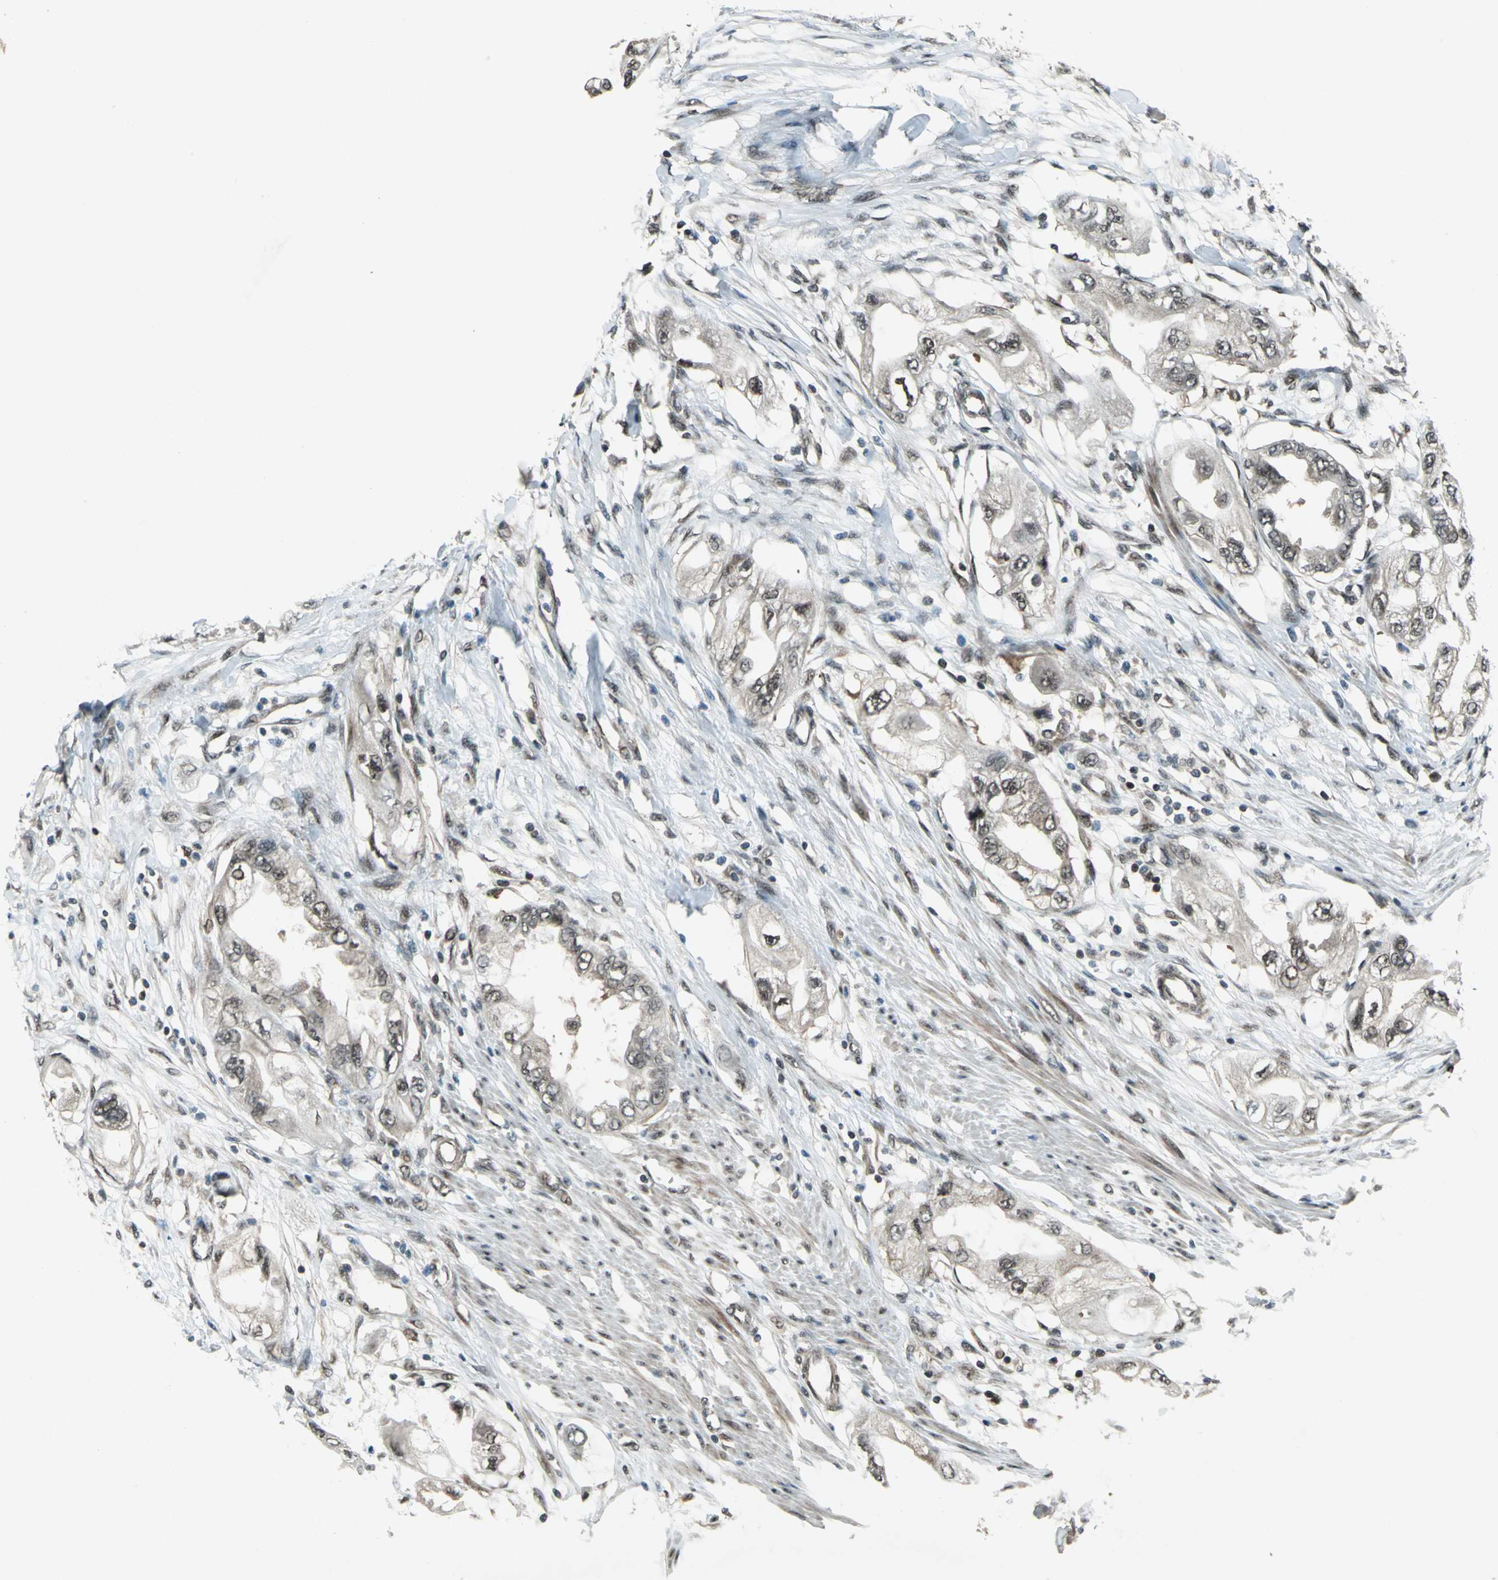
{"staining": {"intensity": "weak", "quantity": "25%-75%", "location": "cytoplasmic/membranous,nuclear"}, "tissue": "endometrial cancer", "cell_type": "Tumor cells", "image_type": "cancer", "snomed": [{"axis": "morphology", "description": "Adenocarcinoma, NOS"}, {"axis": "topography", "description": "Endometrium"}], "caption": "Immunohistochemical staining of human endometrial cancer (adenocarcinoma) shows weak cytoplasmic/membranous and nuclear protein staining in about 25%-75% of tumor cells. The protein of interest is stained brown, and the nuclei are stained in blue (DAB IHC with brightfield microscopy, high magnification).", "gene": "COPS5", "patient": {"sex": "female", "age": 67}}